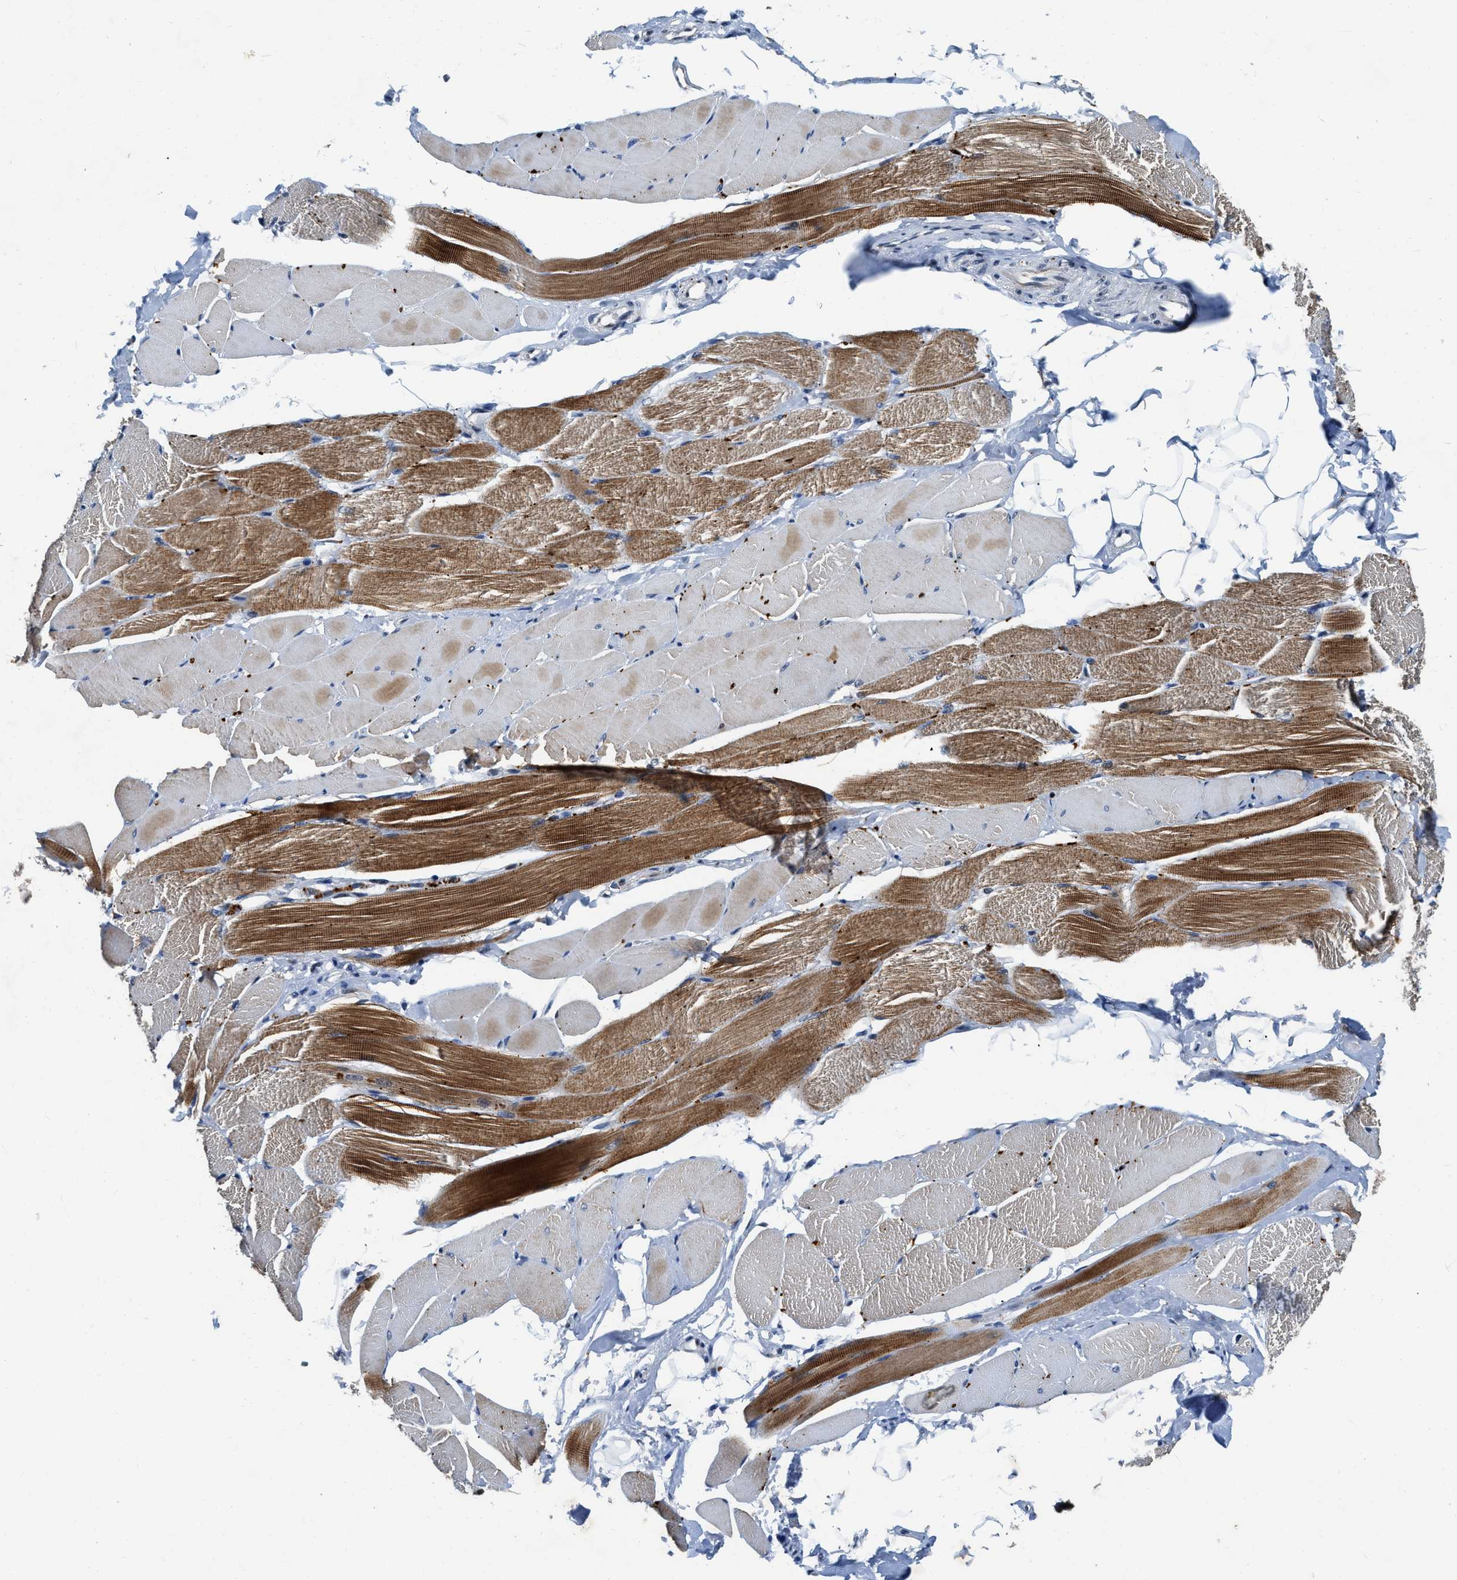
{"staining": {"intensity": "strong", "quantity": "25%-75%", "location": "cytoplasmic/membranous"}, "tissue": "skeletal muscle", "cell_type": "Myocytes", "image_type": "normal", "snomed": [{"axis": "morphology", "description": "Normal tissue, NOS"}, {"axis": "topography", "description": "Skeletal muscle"}, {"axis": "topography", "description": "Peripheral nerve tissue"}], "caption": "A high-resolution micrograph shows IHC staining of unremarkable skeletal muscle, which reveals strong cytoplasmic/membranous staining in about 25%-75% of myocytes.", "gene": "CCNE1", "patient": {"sex": "female", "age": 84}}